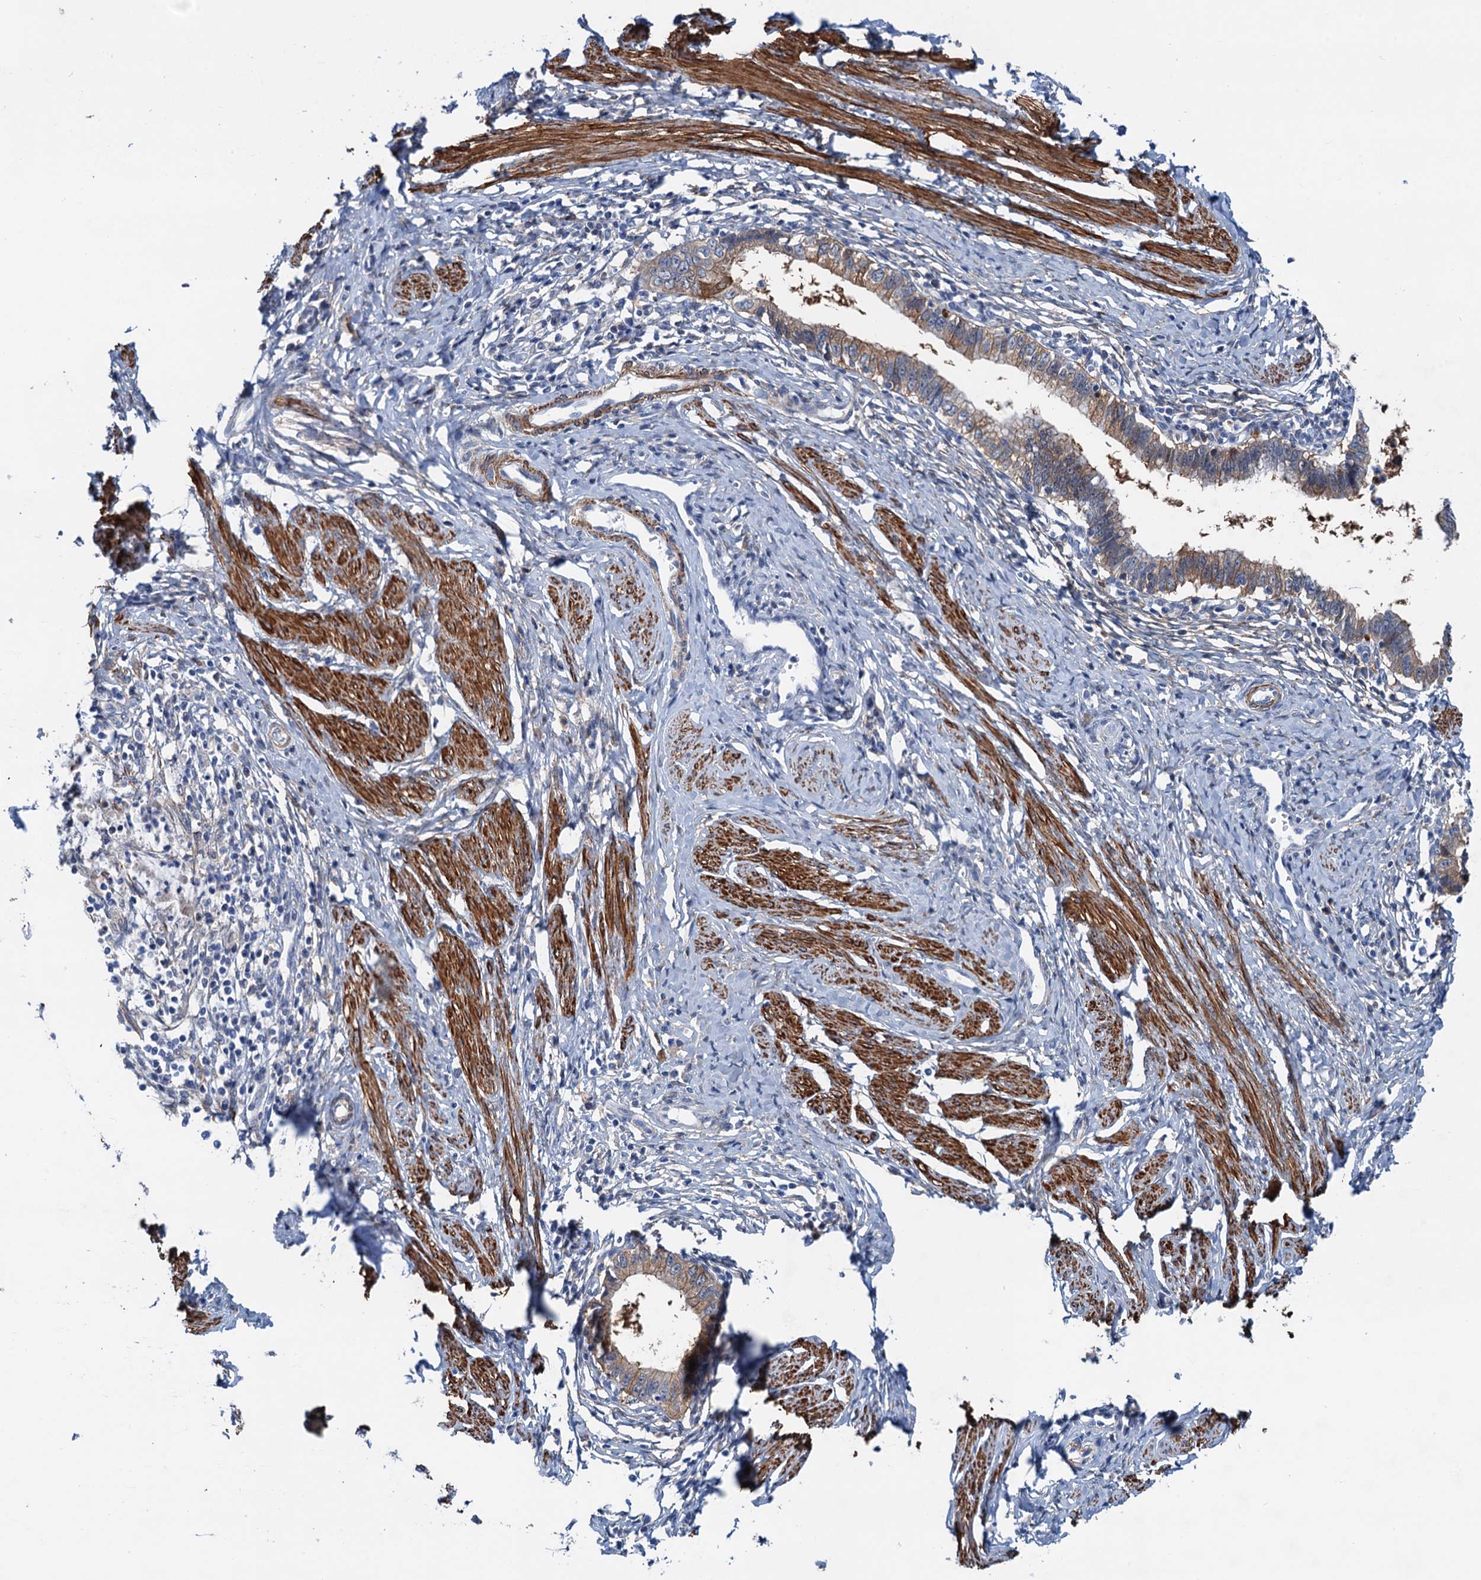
{"staining": {"intensity": "moderate", "quantity": ">75%", "location": "cytoplasmic/membranous"}, "tissue": "cervical cancer", "cell_type": "Tumor cells", "image_type": "cancer", "snomed": [{"axis": "morphology", "description": "Adenocarcinoma, NOS"}, {"axis": "topography", "description": "Cervix"}], "caption": "Approximately >75% of tumor cells in cervical cancer (adenocarcinoma) display moderate cytoplasmic/membranous protein staining as visualized by brown immunohistochemical staining.", "gene": "CSTPP1", "patient": {"sex": "female", "age": 36}}